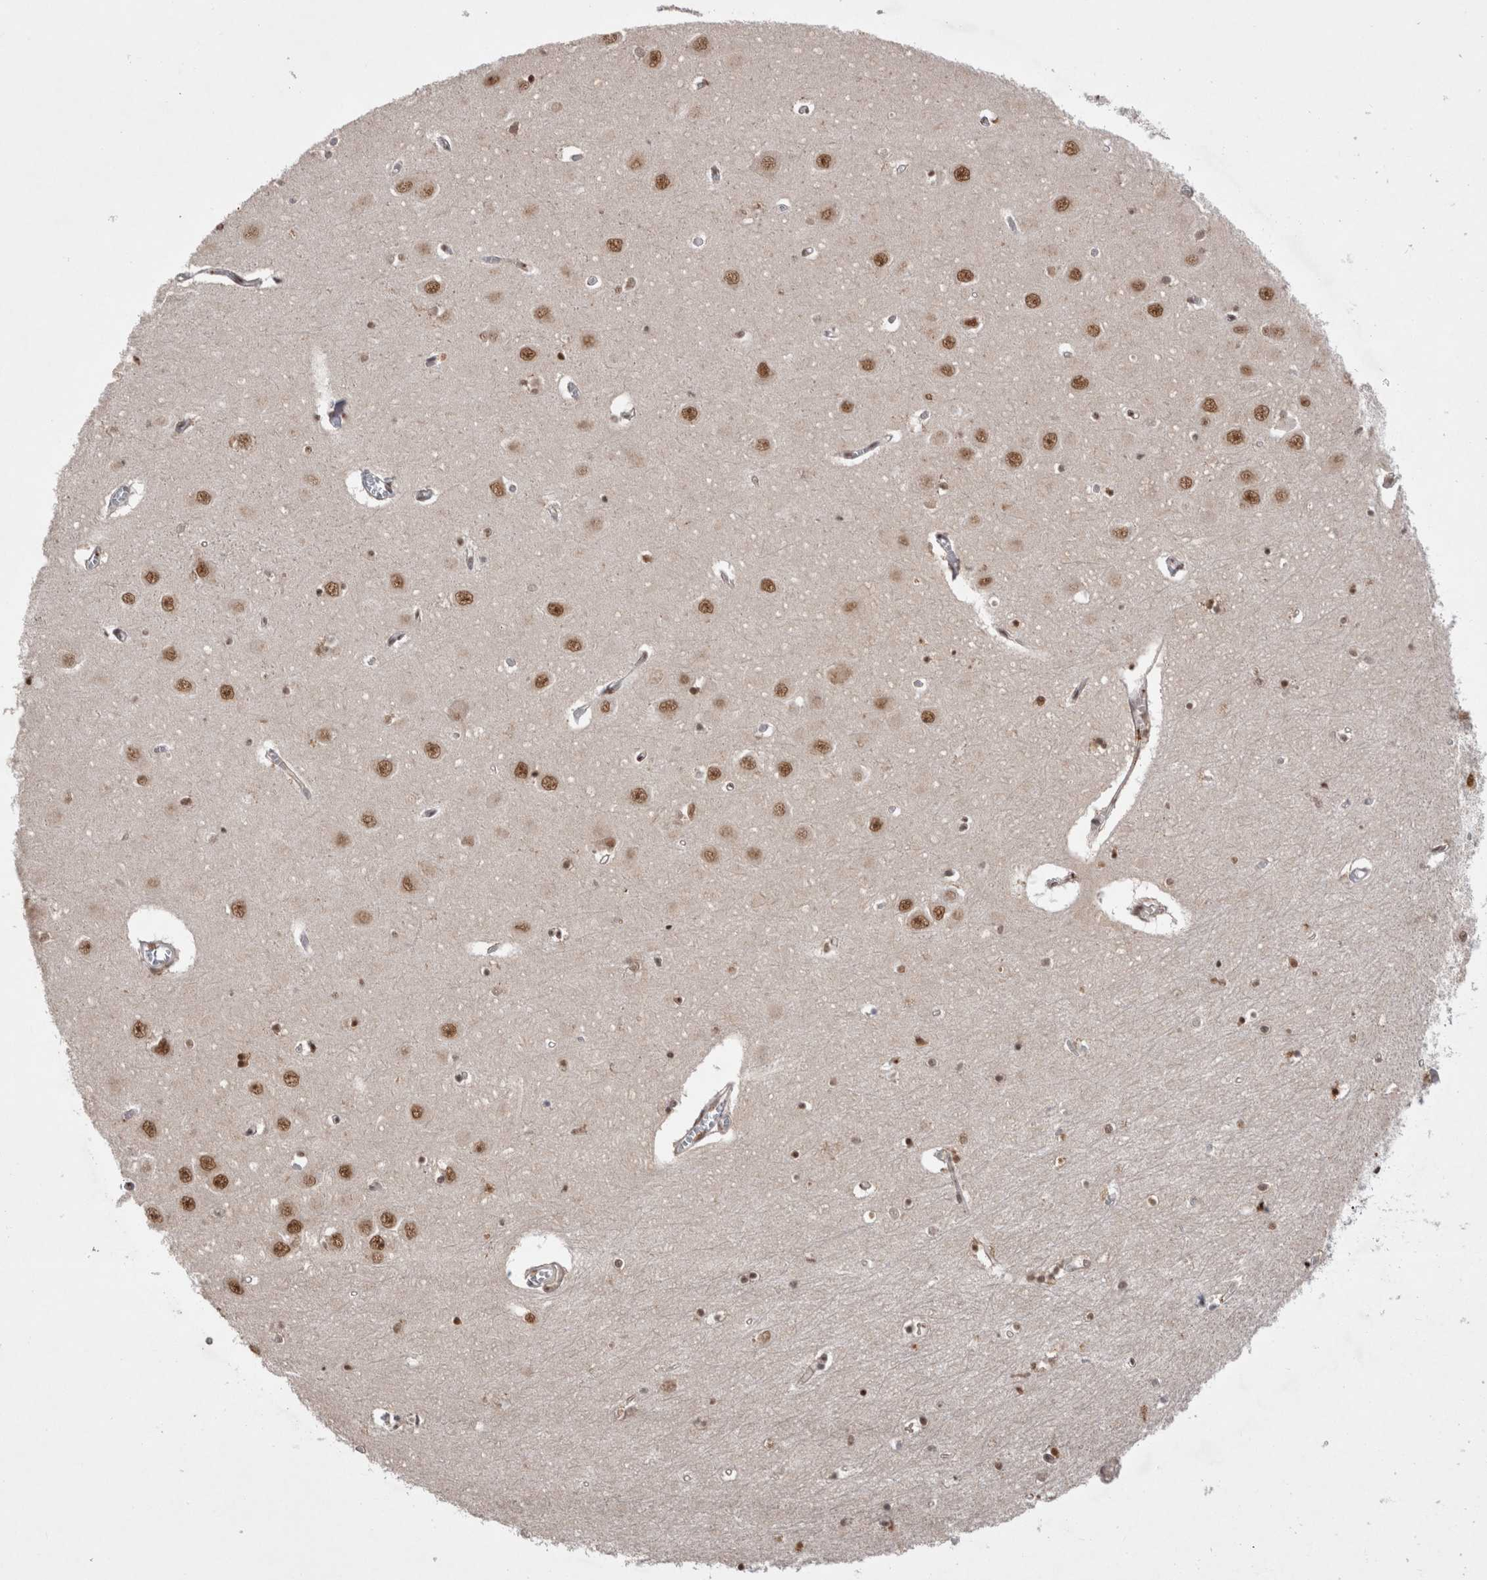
{"staining": {"intensity": "moderate", "quantity": ">75%", "location": "nuclear"}, "tissue": "hippocampus", "cell_type": "Glial cells", "image_type": "normal", "snomed": [{"axis": "morphology", "description": "Normal tissue, NOS"}, {"axis": "topography", "description": "Hippocampus"}], "caption": "Immunohistochemistry of benign hippocampus reveals medium levels of moderate nuclear positivity in about >75% of glial cells.", "gene": "EYA2", "patient": {"sex": "male", "age": 70}}